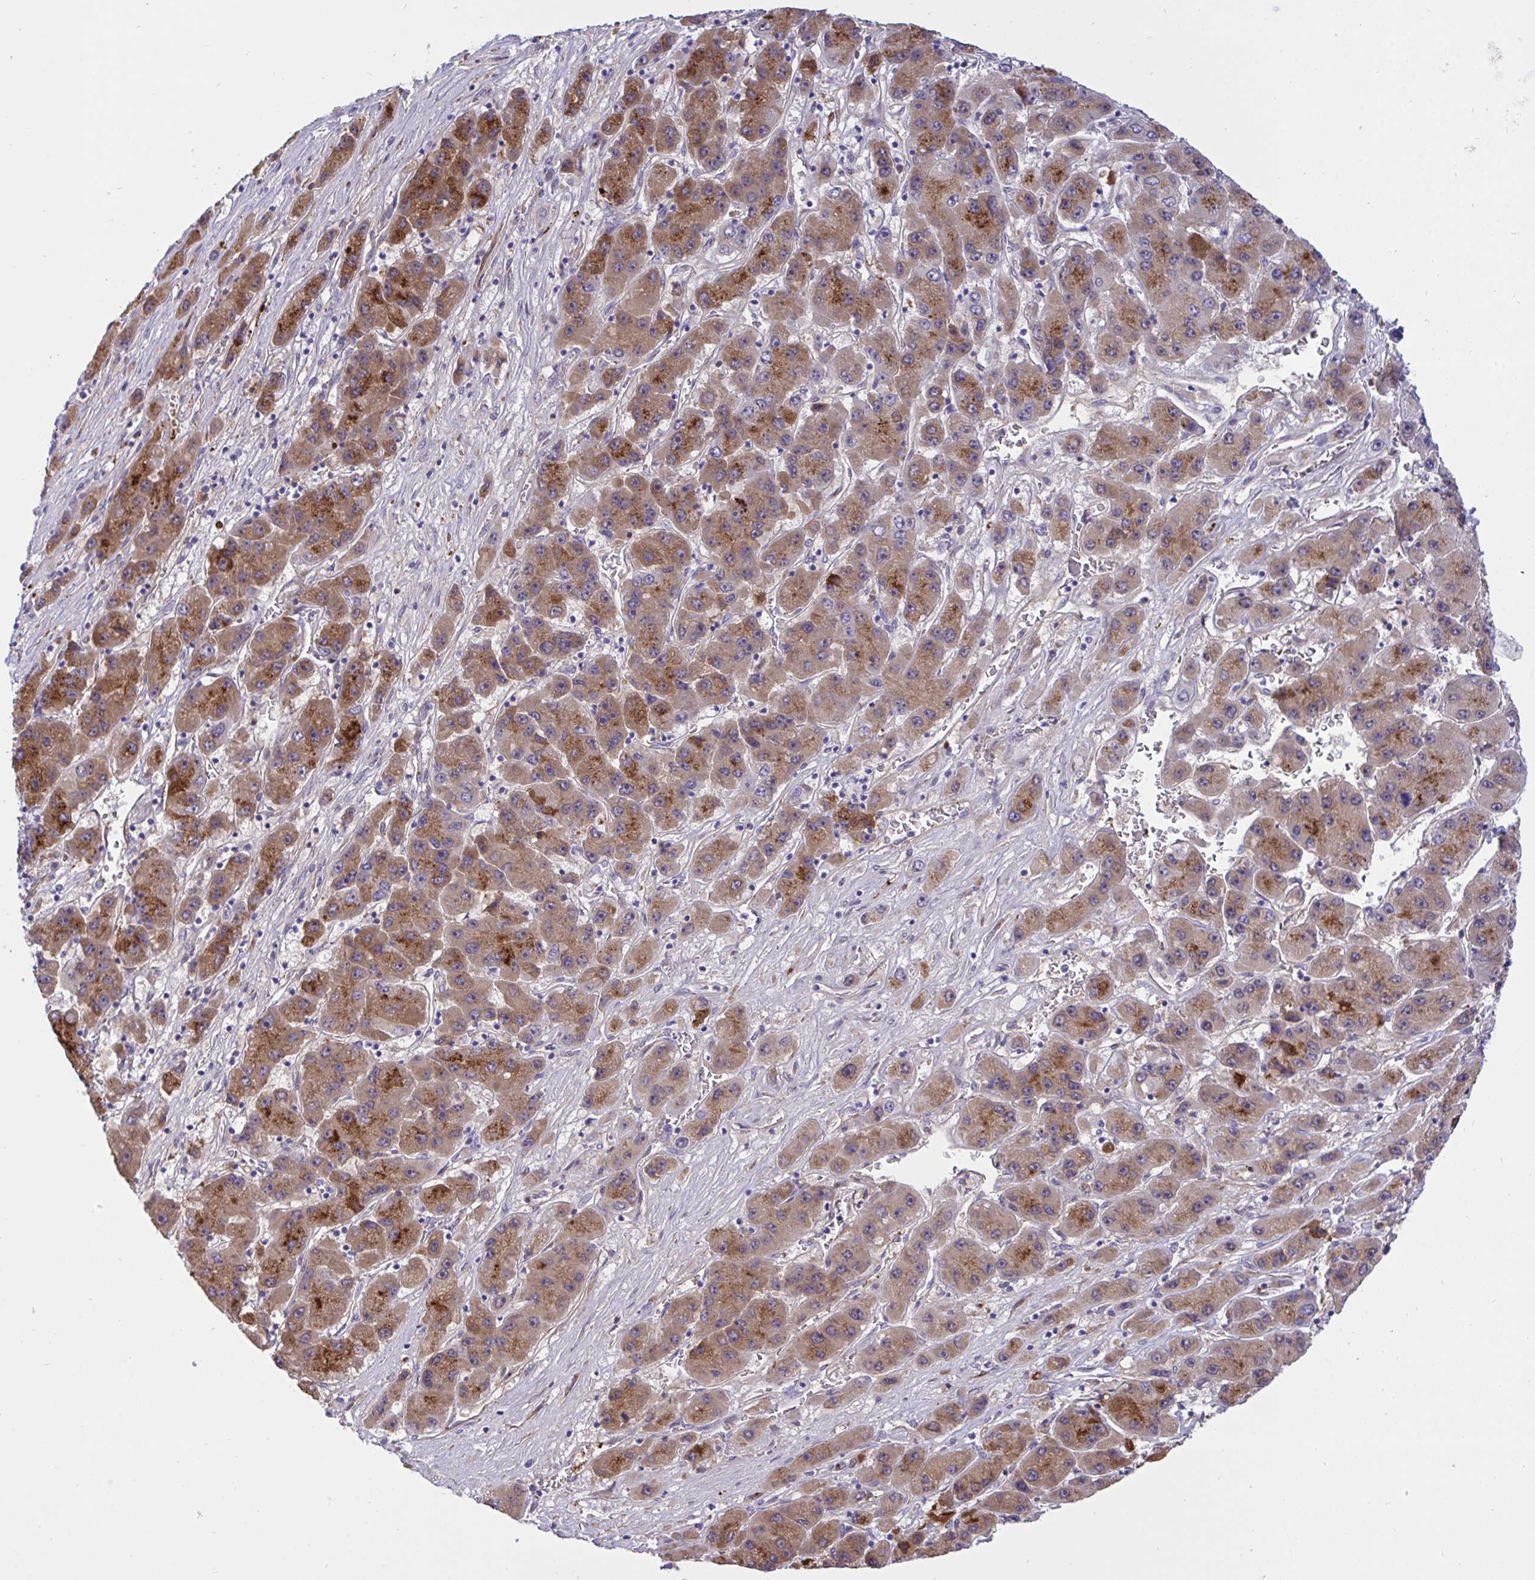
{"staining": {"intensity": "moderate", "quantity": ">75%", "location": "cytoplasmic/membranous"}, "tissue": "liver cancer", "cell_type": "Tumor cells", "image_type": "cancer", "snomed": [{"axis": "morphology", "description": "Carcinoma, Hepatocellular, NOS"}, {"axis": "topography", "description": "Liver"}], "caption": "Human hepatocellular carcinoma (liver) stained with a protein marker exhibits moderate staining in tumor cells.", "gene": "F2", "patient": {"sex": "female", "age": 61}}